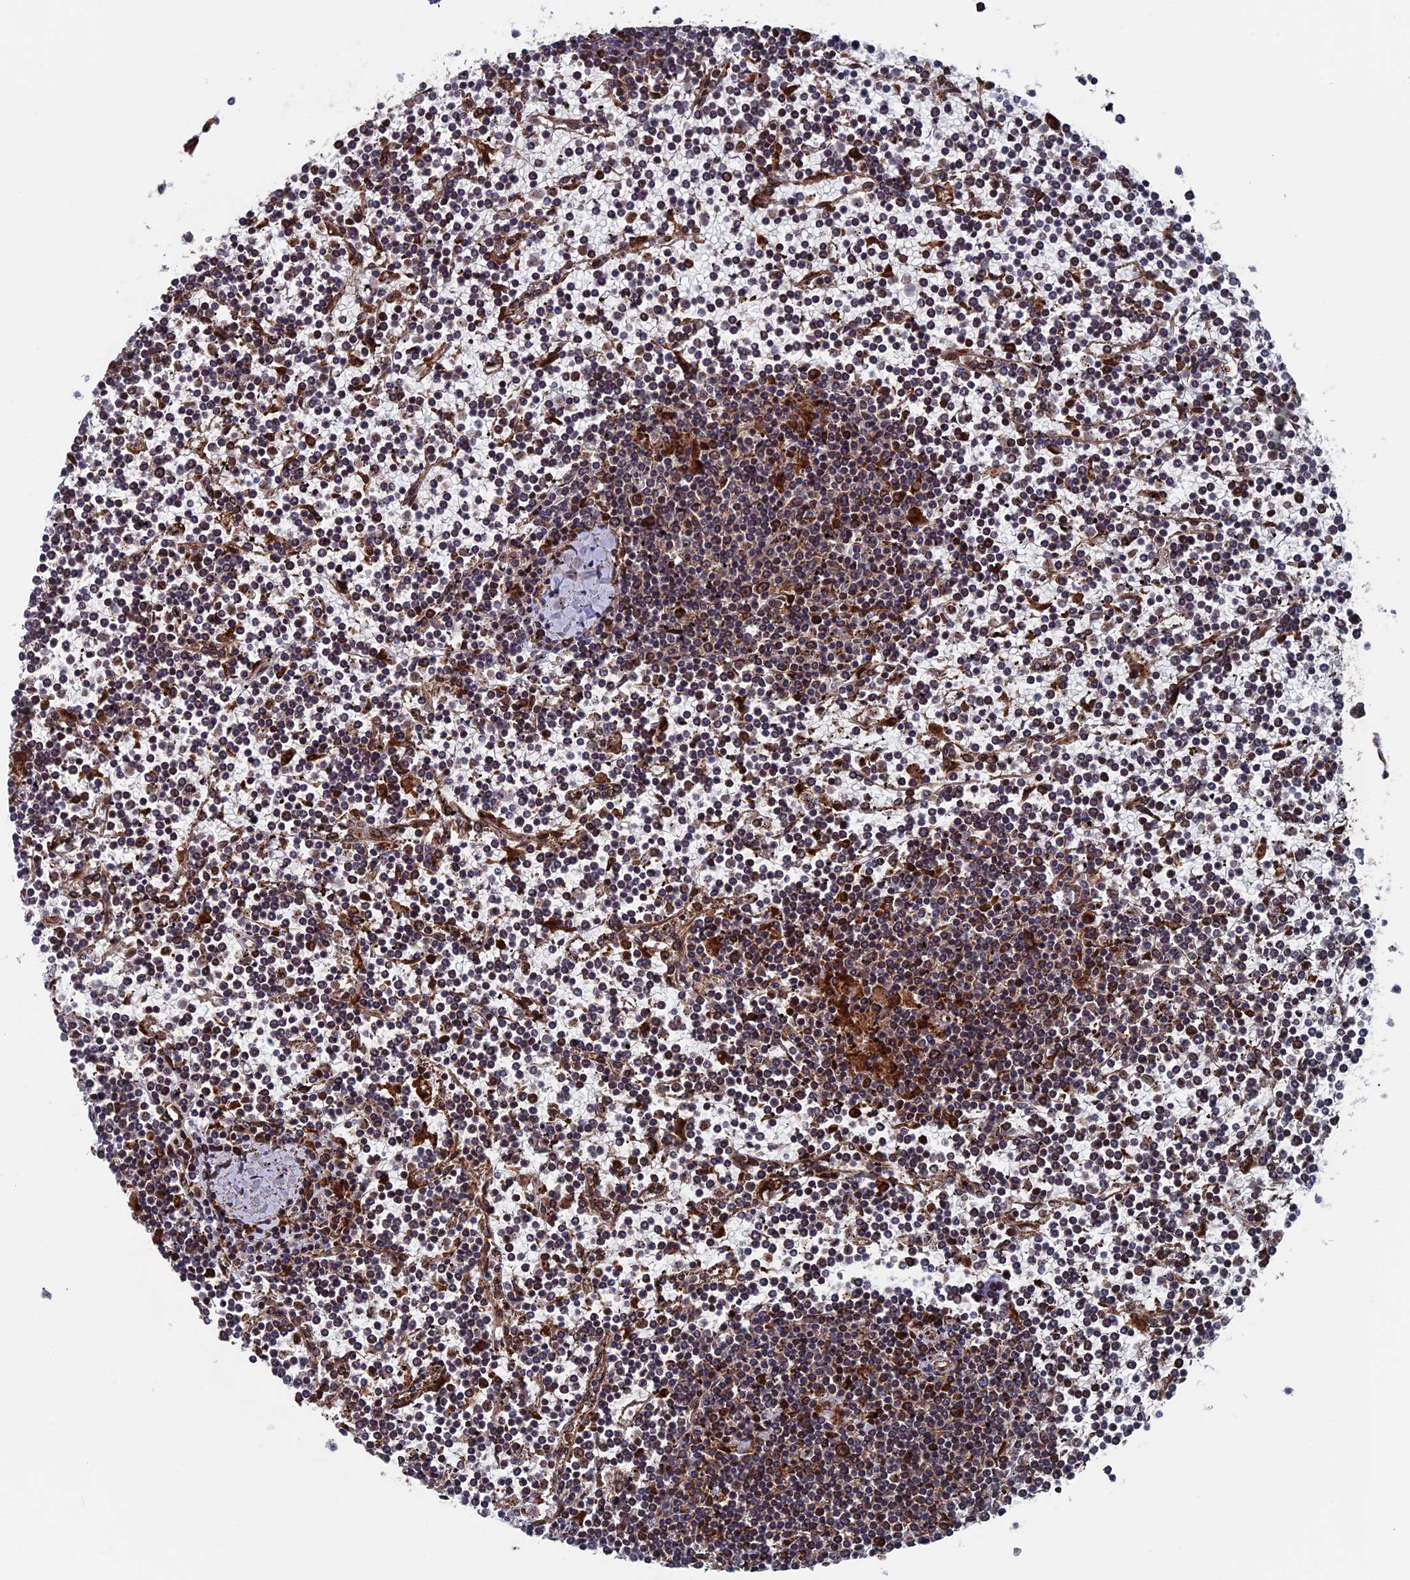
{"staining": {"intensity": "moderate", "quantity": "25%-75%", "location": "cytoplasmic/membranous"}, "tissue": "lymphoma", "cell_type": "Tumor cells", "image_type": "cancer", "snomed": [{"axis": "morphology", "description": "Malignant lymphoma, non-Hodgkin's type, Low grade"}, {"axis": "topography", "description": "Spleen"}], "caption": "Tumor cells show moderate cytoplasmic/membranous staining in approximately 25%-75% of cells in lymphoma.", "gene": "RPUSD1", "patient": {"sex": "female", "age": 19}}